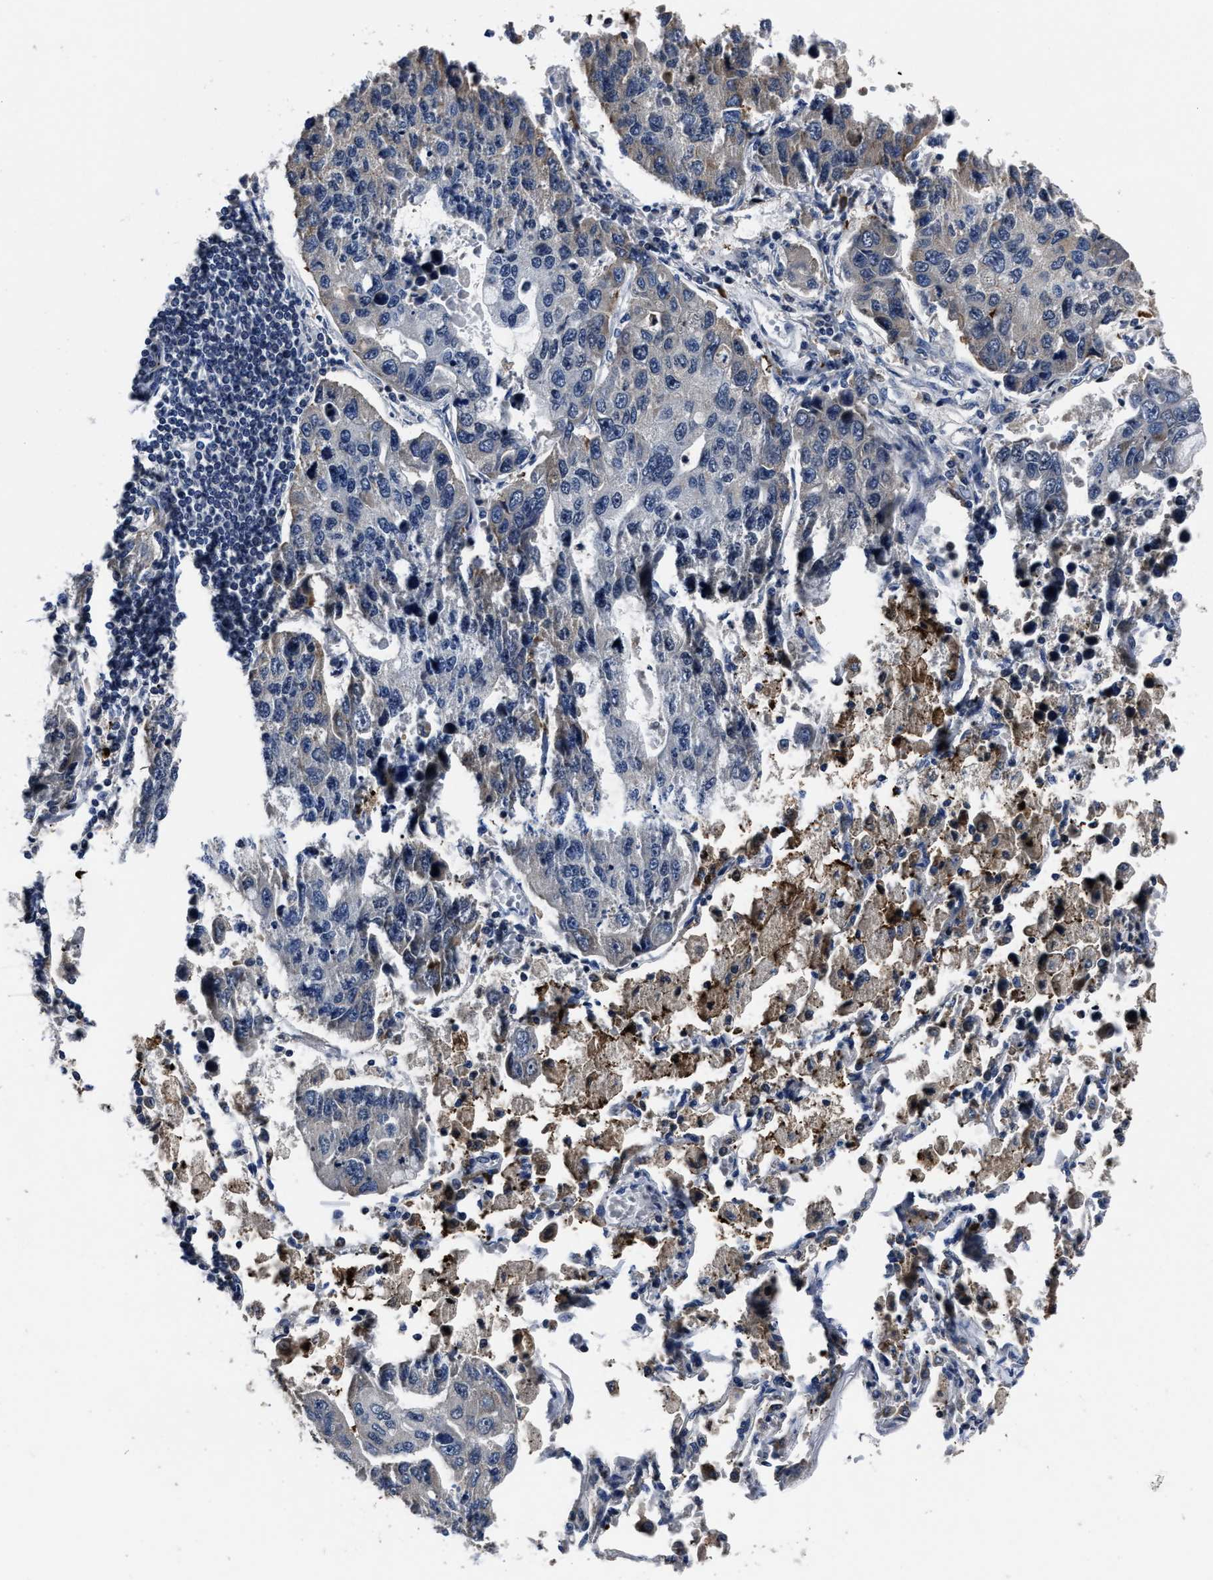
{"staining": {"intensity": "negative", "quantity": "none", "location": "none"}, "tissue": "lung cancer", "cell_type": "Tumor cells", "image_type": "cancer", "snomed": [{"axis": "morphology", "description": "Adenocarcinoma, NOS"}, {"axis": "topography", "description": "Lung"}], "caption": "The photomicrograph reveals no significant staining in tumor cells of lung cancer (adenocarcinoma).", "gene": "RSBN1L", "patient": {"sex": "male", "age": 64}}